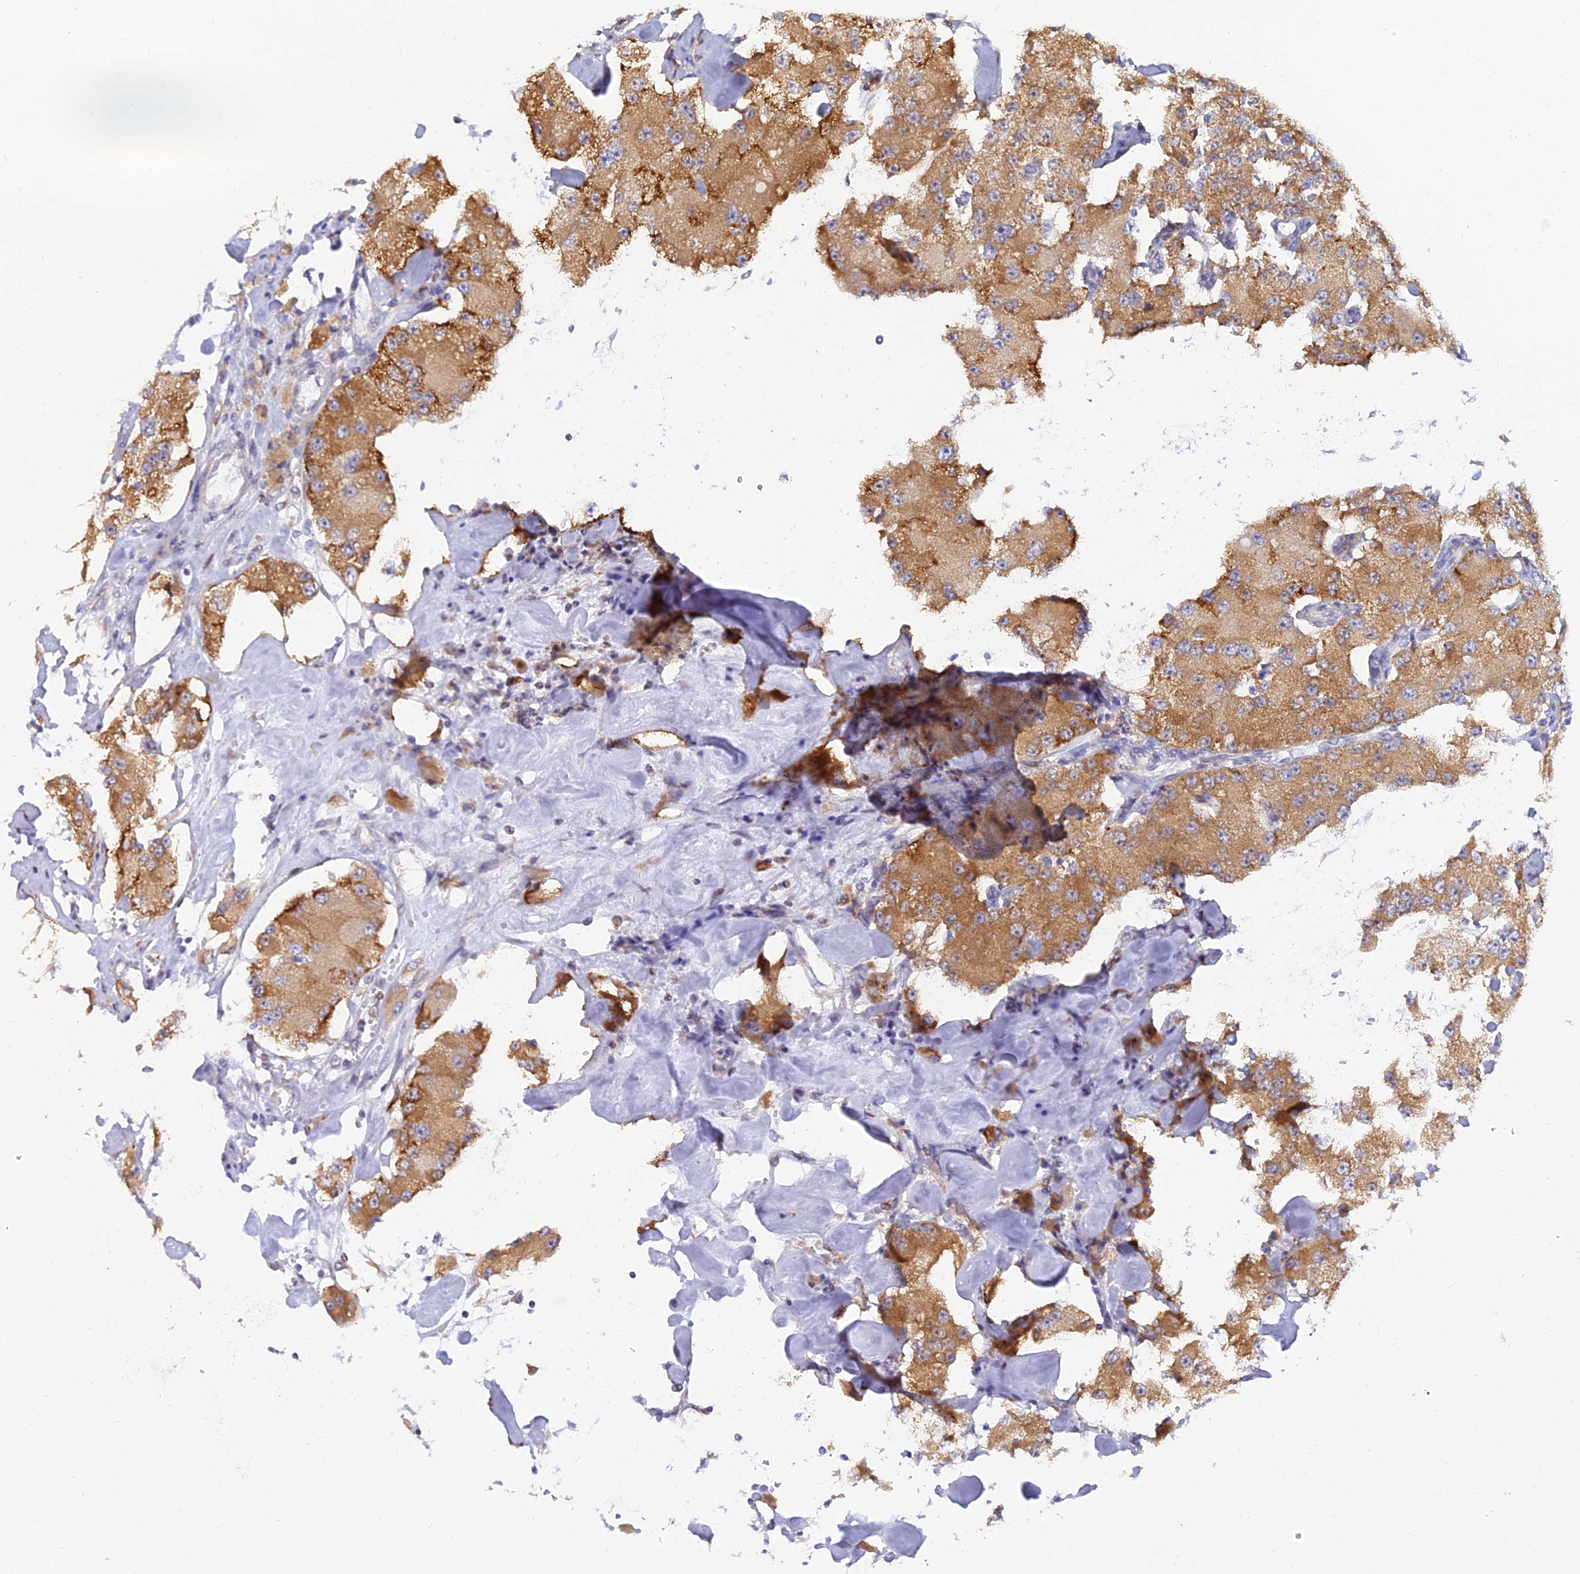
{"staining": {"intensity": "moderate", "quantity": ">75%", "location": "cytoplasmic/membranous"}, "tissue": "carcinoid", "cell_type": "Tumor cells", "image_type": "cancer", "snomed": [{"axis": "morphology", "description": "Carcinoid, malignant, NOS"}, {"axis": "topography", "description": "Pancreas"}], "caption": "There is medium levels of moderate cytoplasmic/membranous positivity in tumor cells of carcinoid, as demonstrated by immunohistochemical staining (brown color).", "gene": "ARL8B", "patient": {"sex": "male", "age": 41}}